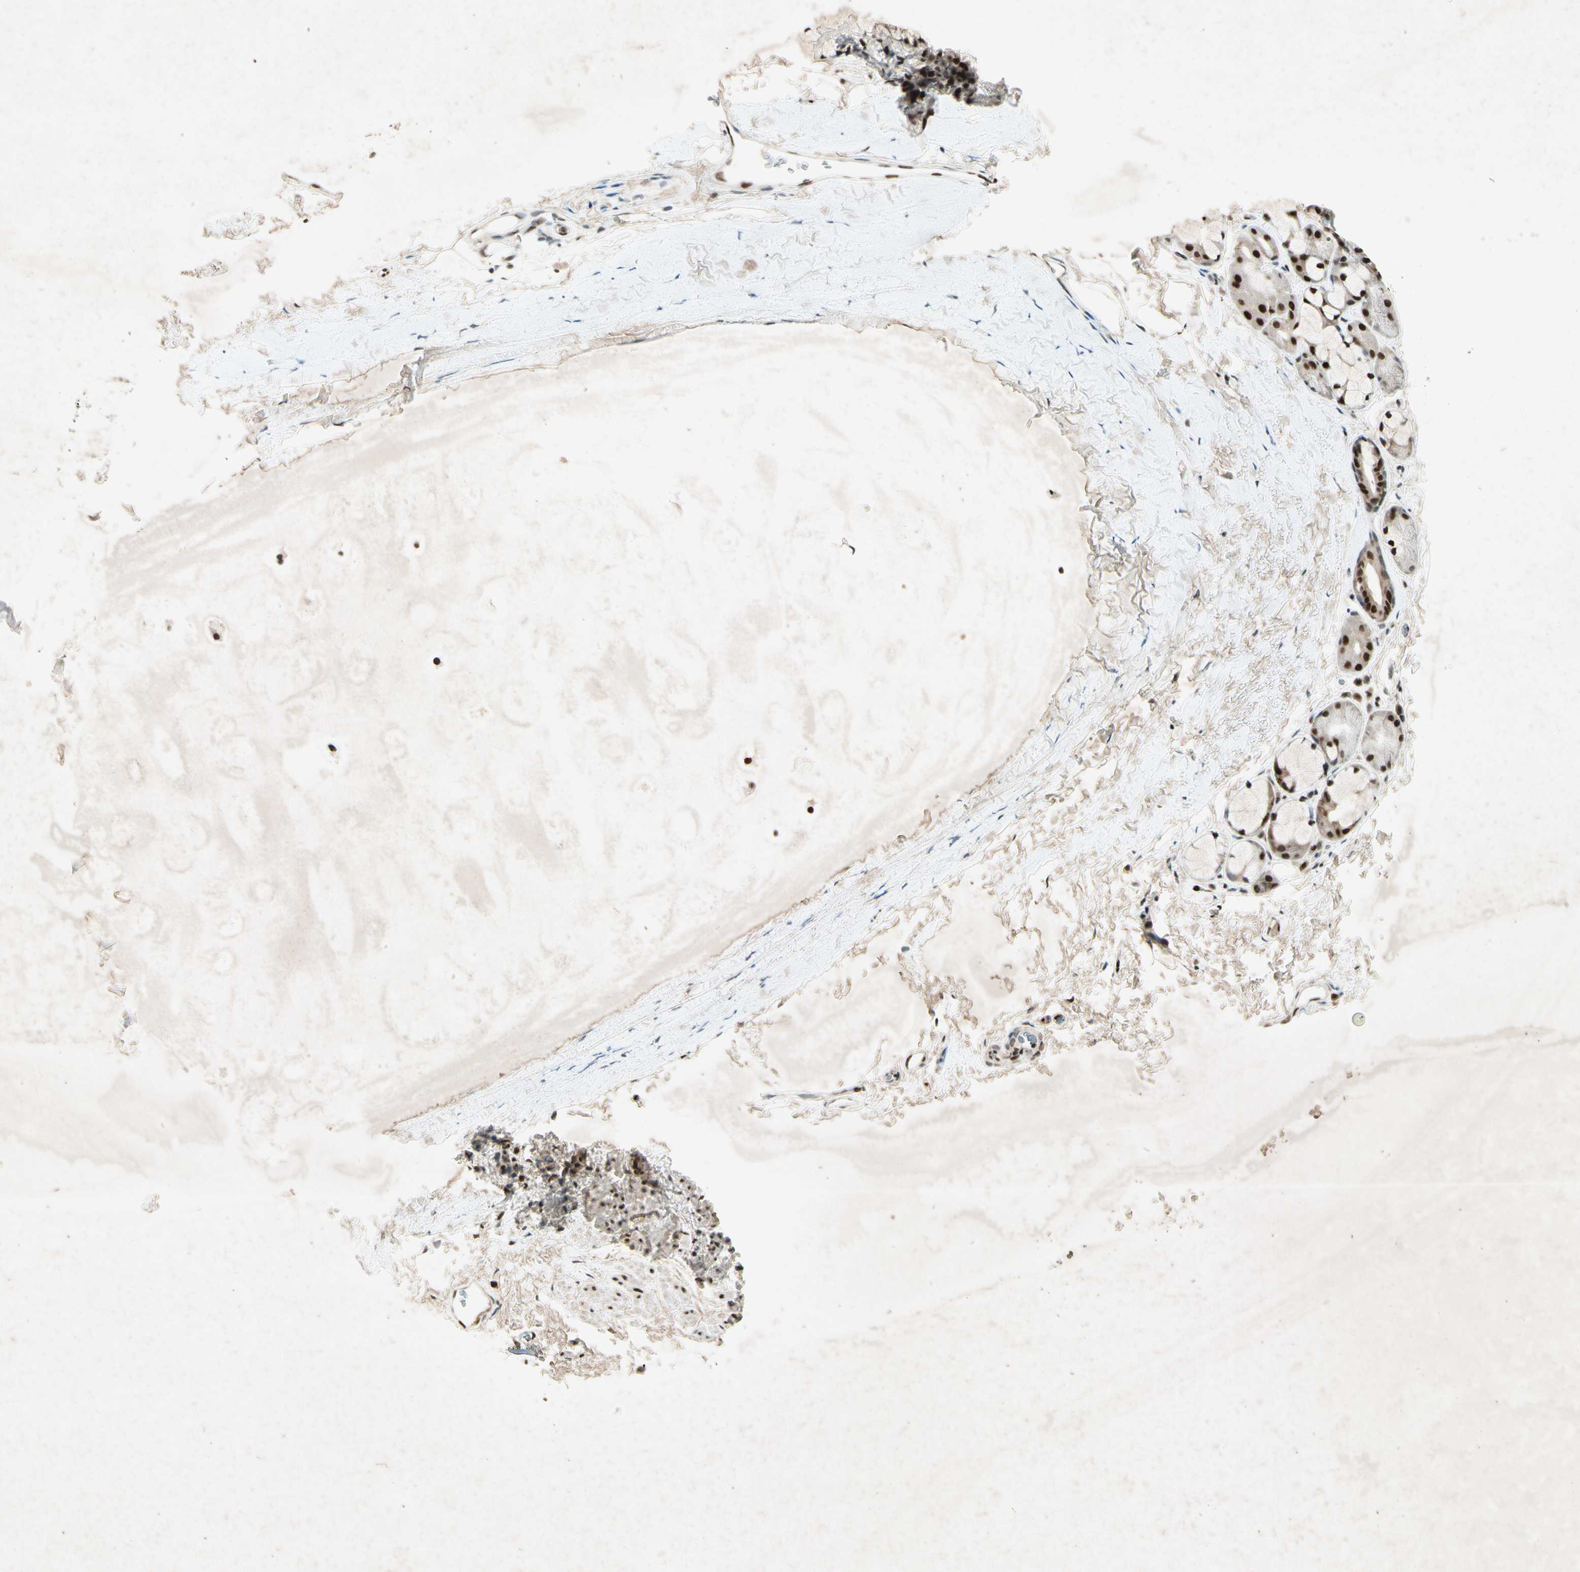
{"staining": {"intensity": "strong", "quantity": ">75%", "location": "cytoplasmic/membranous,nuclear"}, "tissue": "bronchus", "cell_type": "Respiratory epithelial cells", "image_type": "normal", "snomed": [{"axis": "morphology", "description": "Normal tissue, NOS"}, {"axis": "morphology", "description": "Malignant melanoma, Metastatic site"}, {"axis": "topography", "description": "Bronchus"}, {"axis": "topography", "description": "Lung"}], "caption": "An image of human bronchus stained for a protein exhibits strong cytoplasmic/membranous,nuclear brown staining in respiratory epithelial cells.", "gene": "RNF43", "patient": {"sex": "male", "age": 64}}